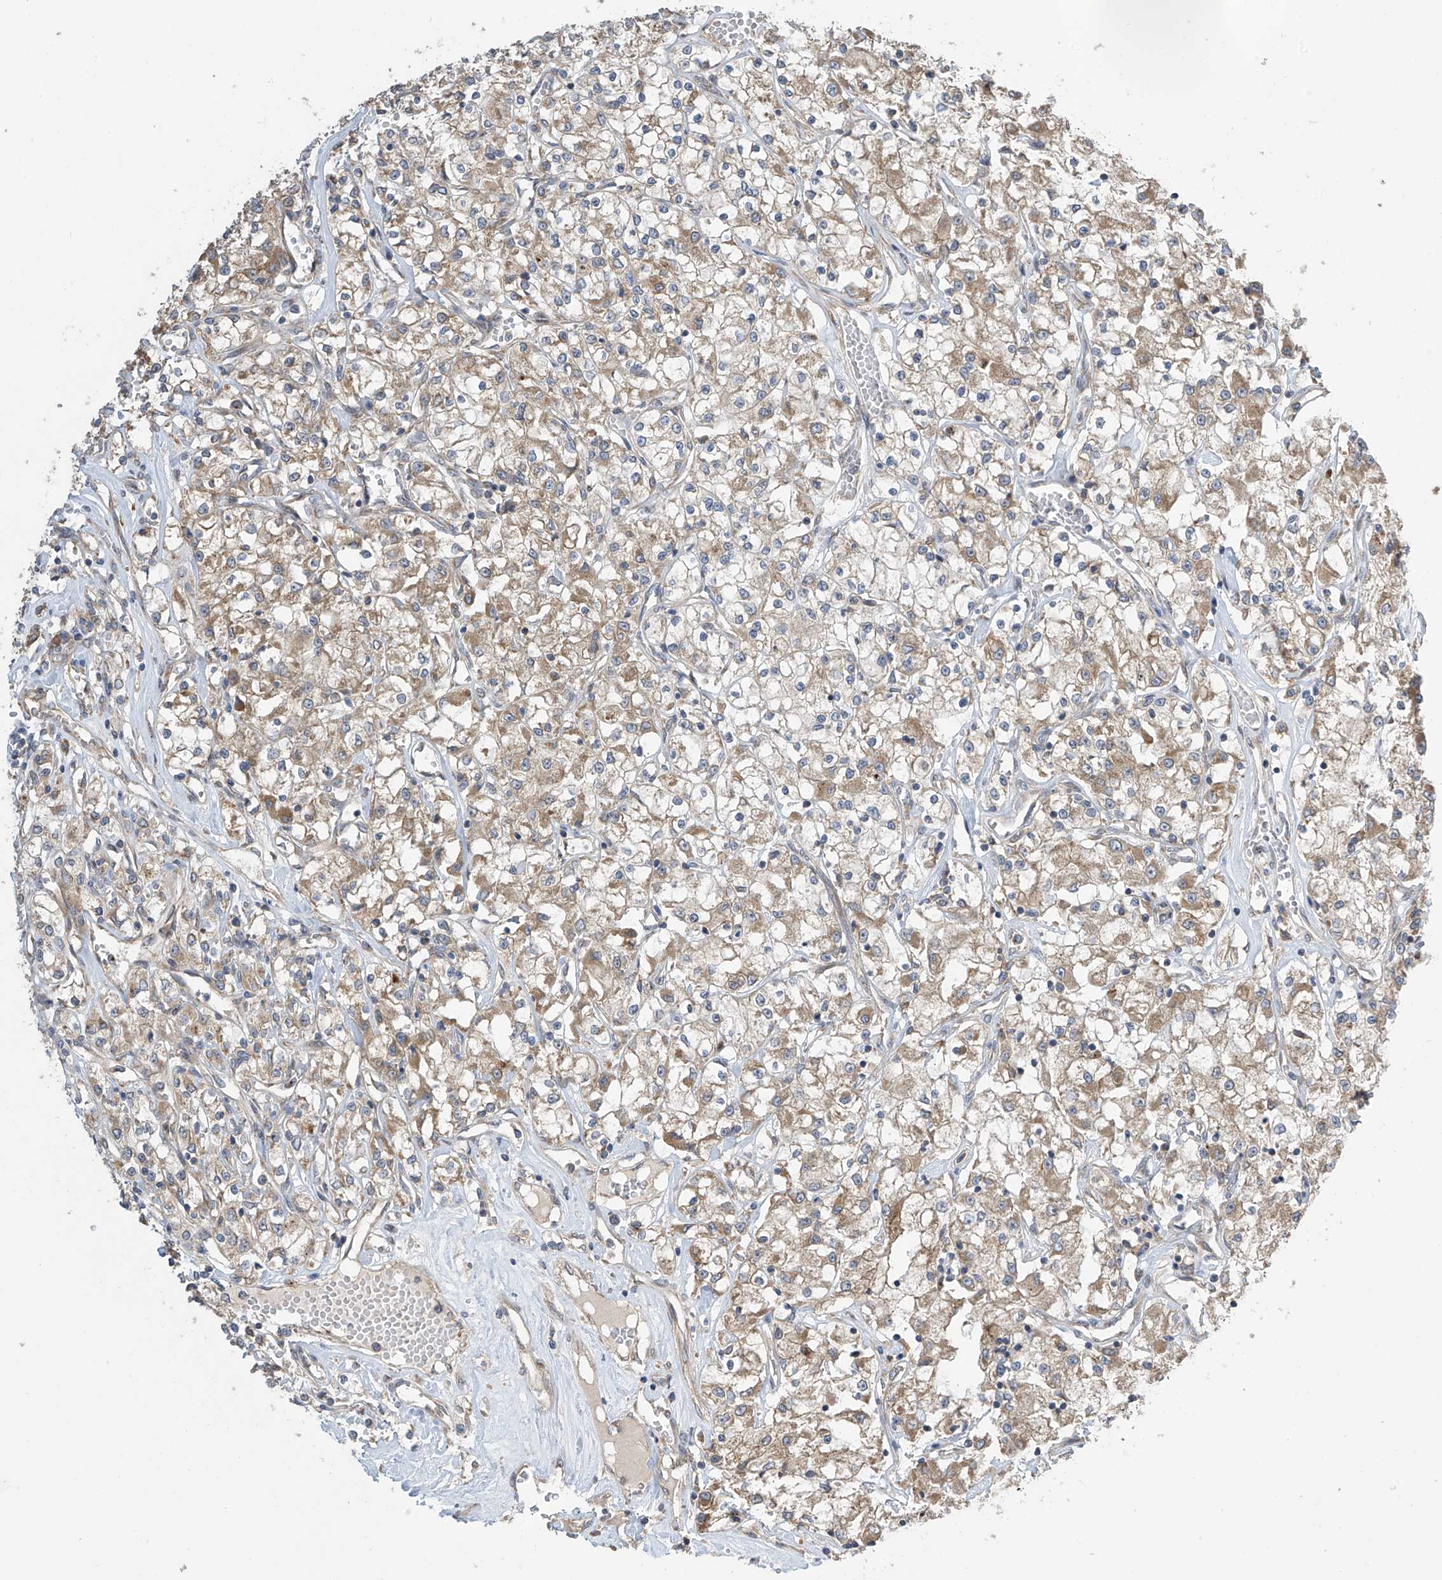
{"staining": {"intensity": "weak", "quantity": ">75%", "location": "cytoplasmic/membranous"}, "tissue": "renal cancer", "cell_type": "Tumor cells", "image_type": "cancer", "snomed": [{"axis": "morphology", "description": "Adenocarcinoma, NOS"}, {"axis": "topography", "description": "Kidney"}], "caption": "Renal cancer stained with immunohistochemistry demonstrates weak cytoplasmic/membranous staining in about >75% of tumor cells.", "gene": "PNPT1", "patient": {"sex": "female", "age": 59}}